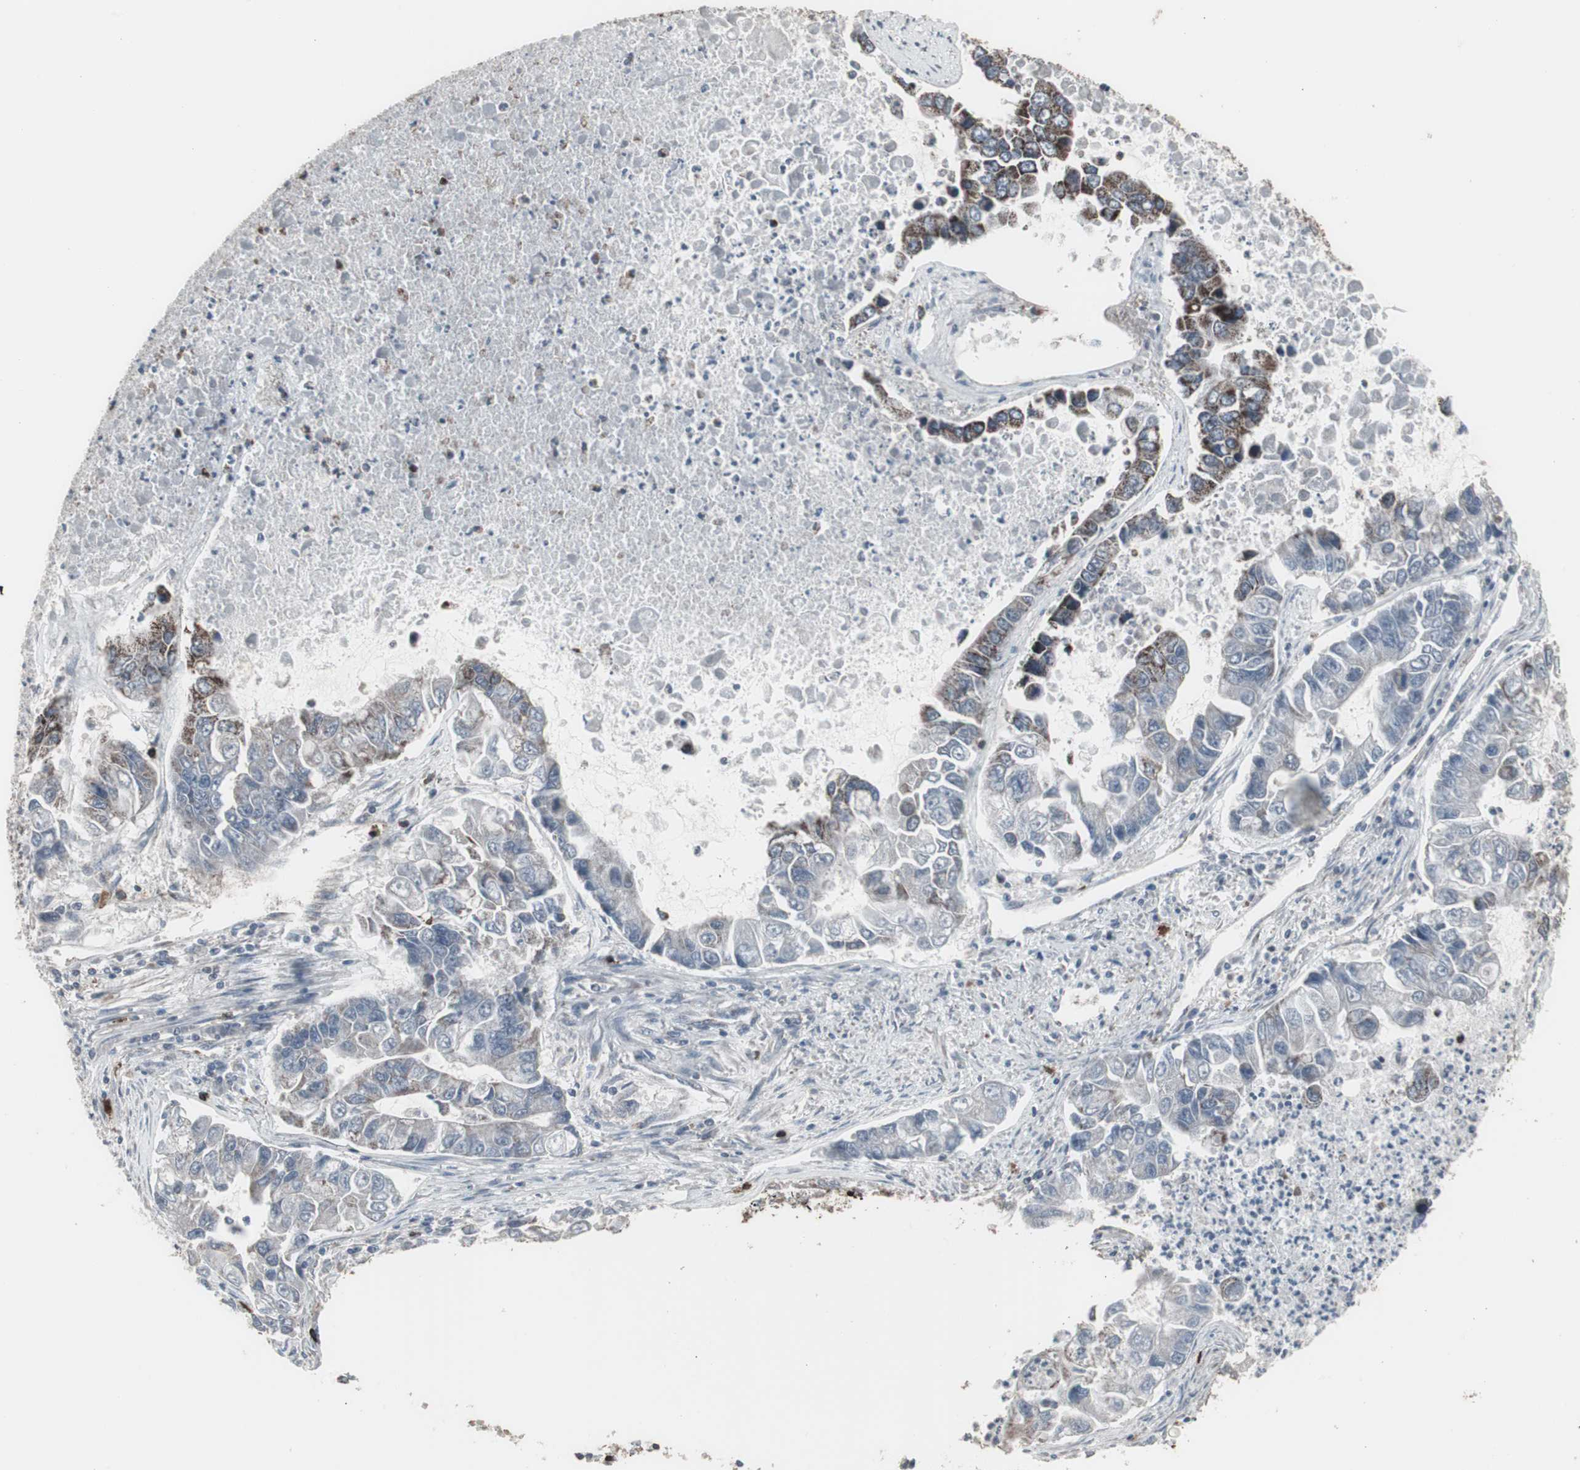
{"staining": {"intensity": "weak", "quantity": "<25%", "location": "cytoplasmic/membranous,nuclear"}, "tissue": "lung cancer", "cell_type": "Tumor cells", "image_type": "cancer", "snomed": [{"axis": "morphology", "description": "Adenocarcinoma, NOS"}, {"axis": "topography", "description": "Lung"}], "caption": "Immunohistochemical staining of adenocarcinoma (lung) demonstrates no significant staining in tumor cells.", "gene": "RXRA", "patient": {"sex": "female", "age": 51}}